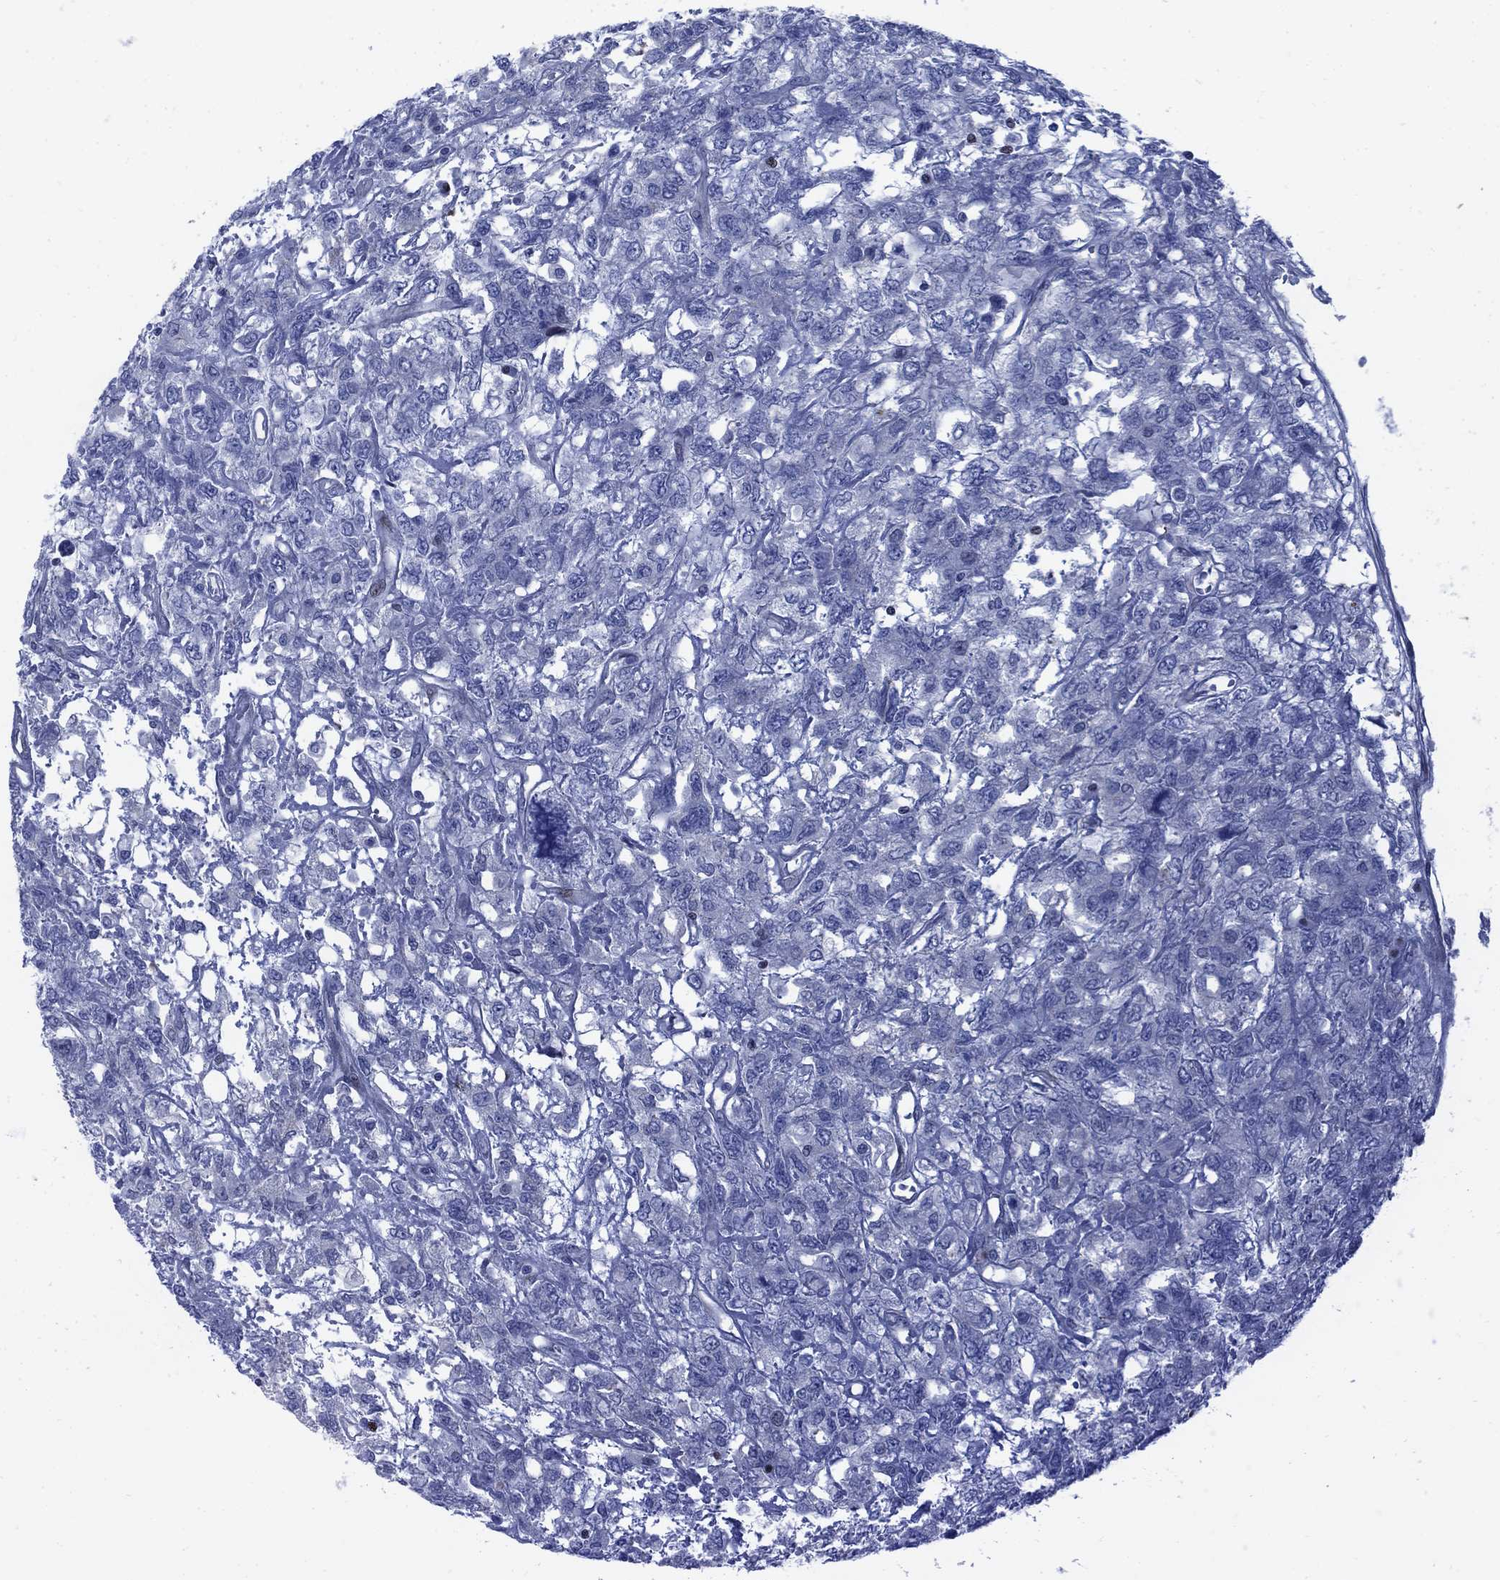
{"staining": {"intensity": "negative", "quantity": "none", "location": "none"}, "tissue": "testis cancer", "cell_type": "Tumor cells", "image_type": "cancer", "snomed": [{"axis": "morphology", "description": "Seminoma, NOS"}, {"axis": "topography", "description": "Testis"}], "caption": "DAB (3,3'-diaminobenzidine) immunohistochemical staining of seminoma (testis) exhibits no significant positivity in tumor cells.", "gene": "MYO3A", "patient": {"sex": "male", "age": 52}}